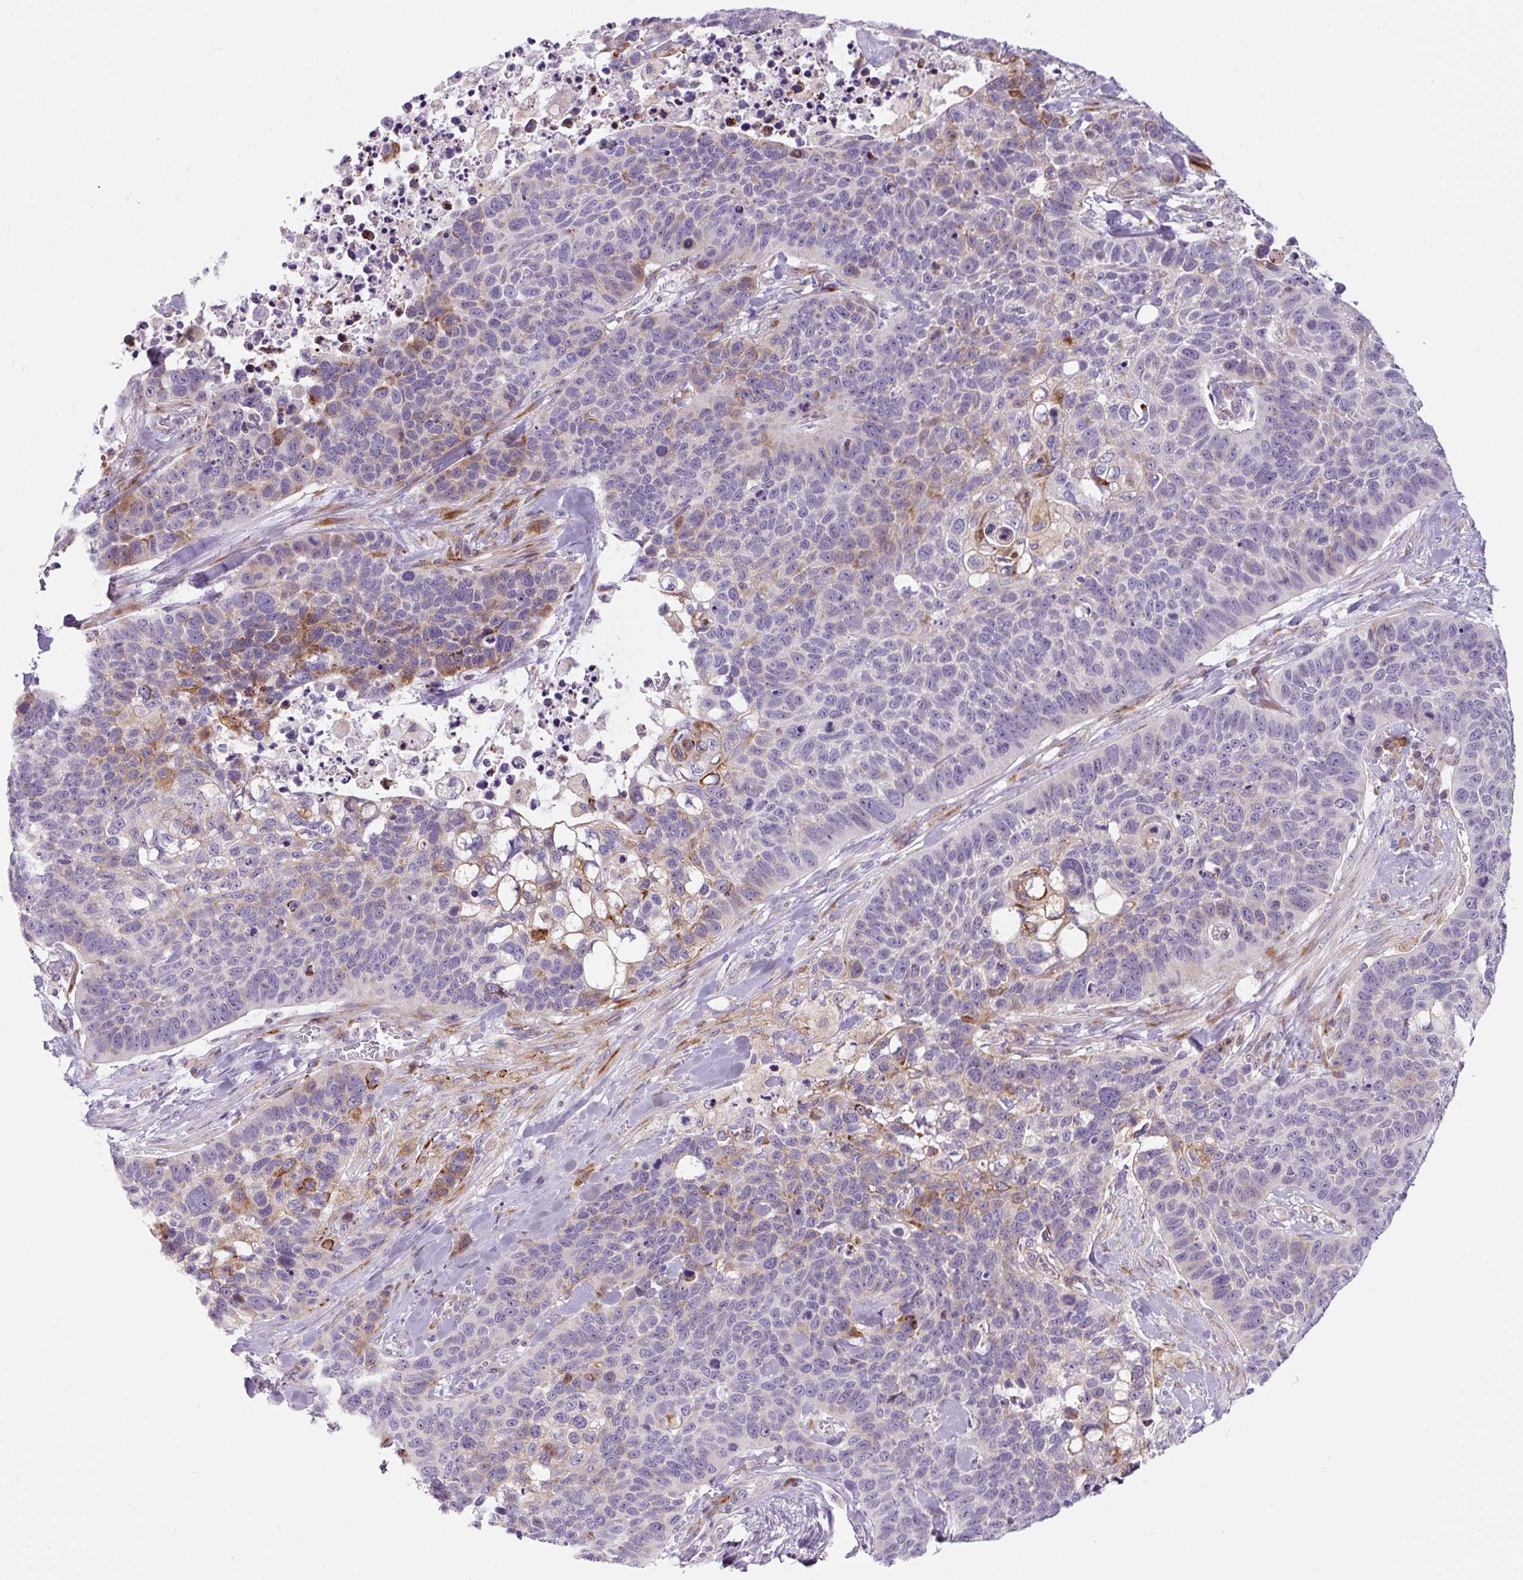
{"staining": {"intensity": "moderate", "quantity": "<25%", "location": "cytoplasmic/membranous"}, "tissue": "lung cancer", "cell_type": "Tumor cells", "image_type": "cancer", "snomed": [{"axis": "morphology", "description": "Squamous cell carcinoma, NOS"}, {"axis": "topography", "description": "Lung"}], "caption": "Lung cancer stained with DAB immunohistochemistry (IHC) demonstrates low levels of moderate cytoplasmic/membranous expression in approximately <25% of tumor cells.", "gene": "DISP3", "patient": {"sex": "male", "age": 62}}